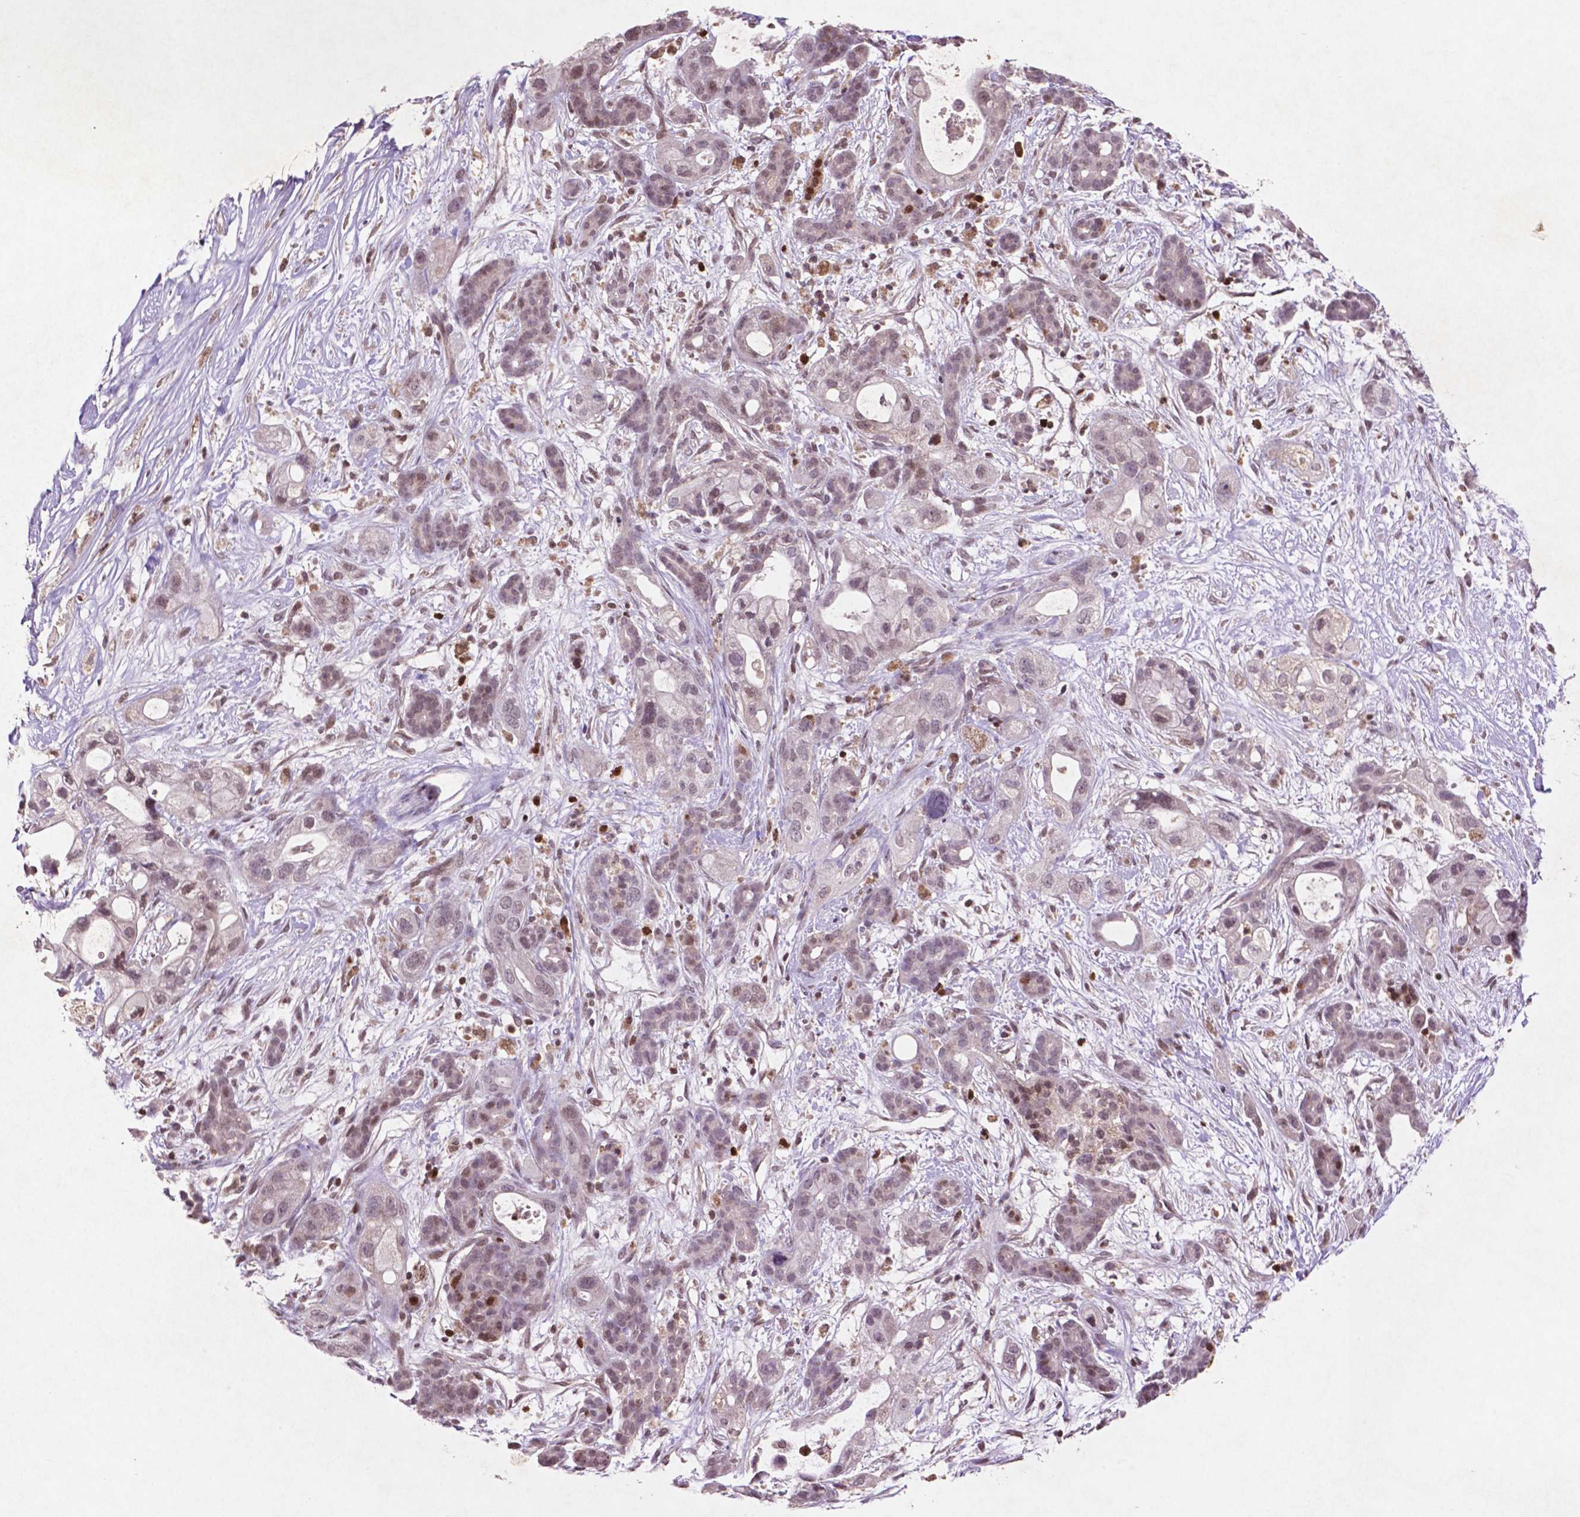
{"staining": {"intensity": "negative", "quantity": "none", "location": "none"}, "tissue": "pancreatic cancer", "cell_type": "Tumor cells", "image_type": "cancer", "snomed": [{"axis": "morphology", "description": "Adenocarcinoma, NOS"}, {"axis": "topography", "description": "Pancreas"}], "caption": "Immunohistochemistry histopathology image of neoplastic tissue: pancreatic adenocarcinoma stained with DAB displays no significant protein expression in tumor cells.", "gene": "GLRX", "patient": {"sex": "male", "age": 44}}